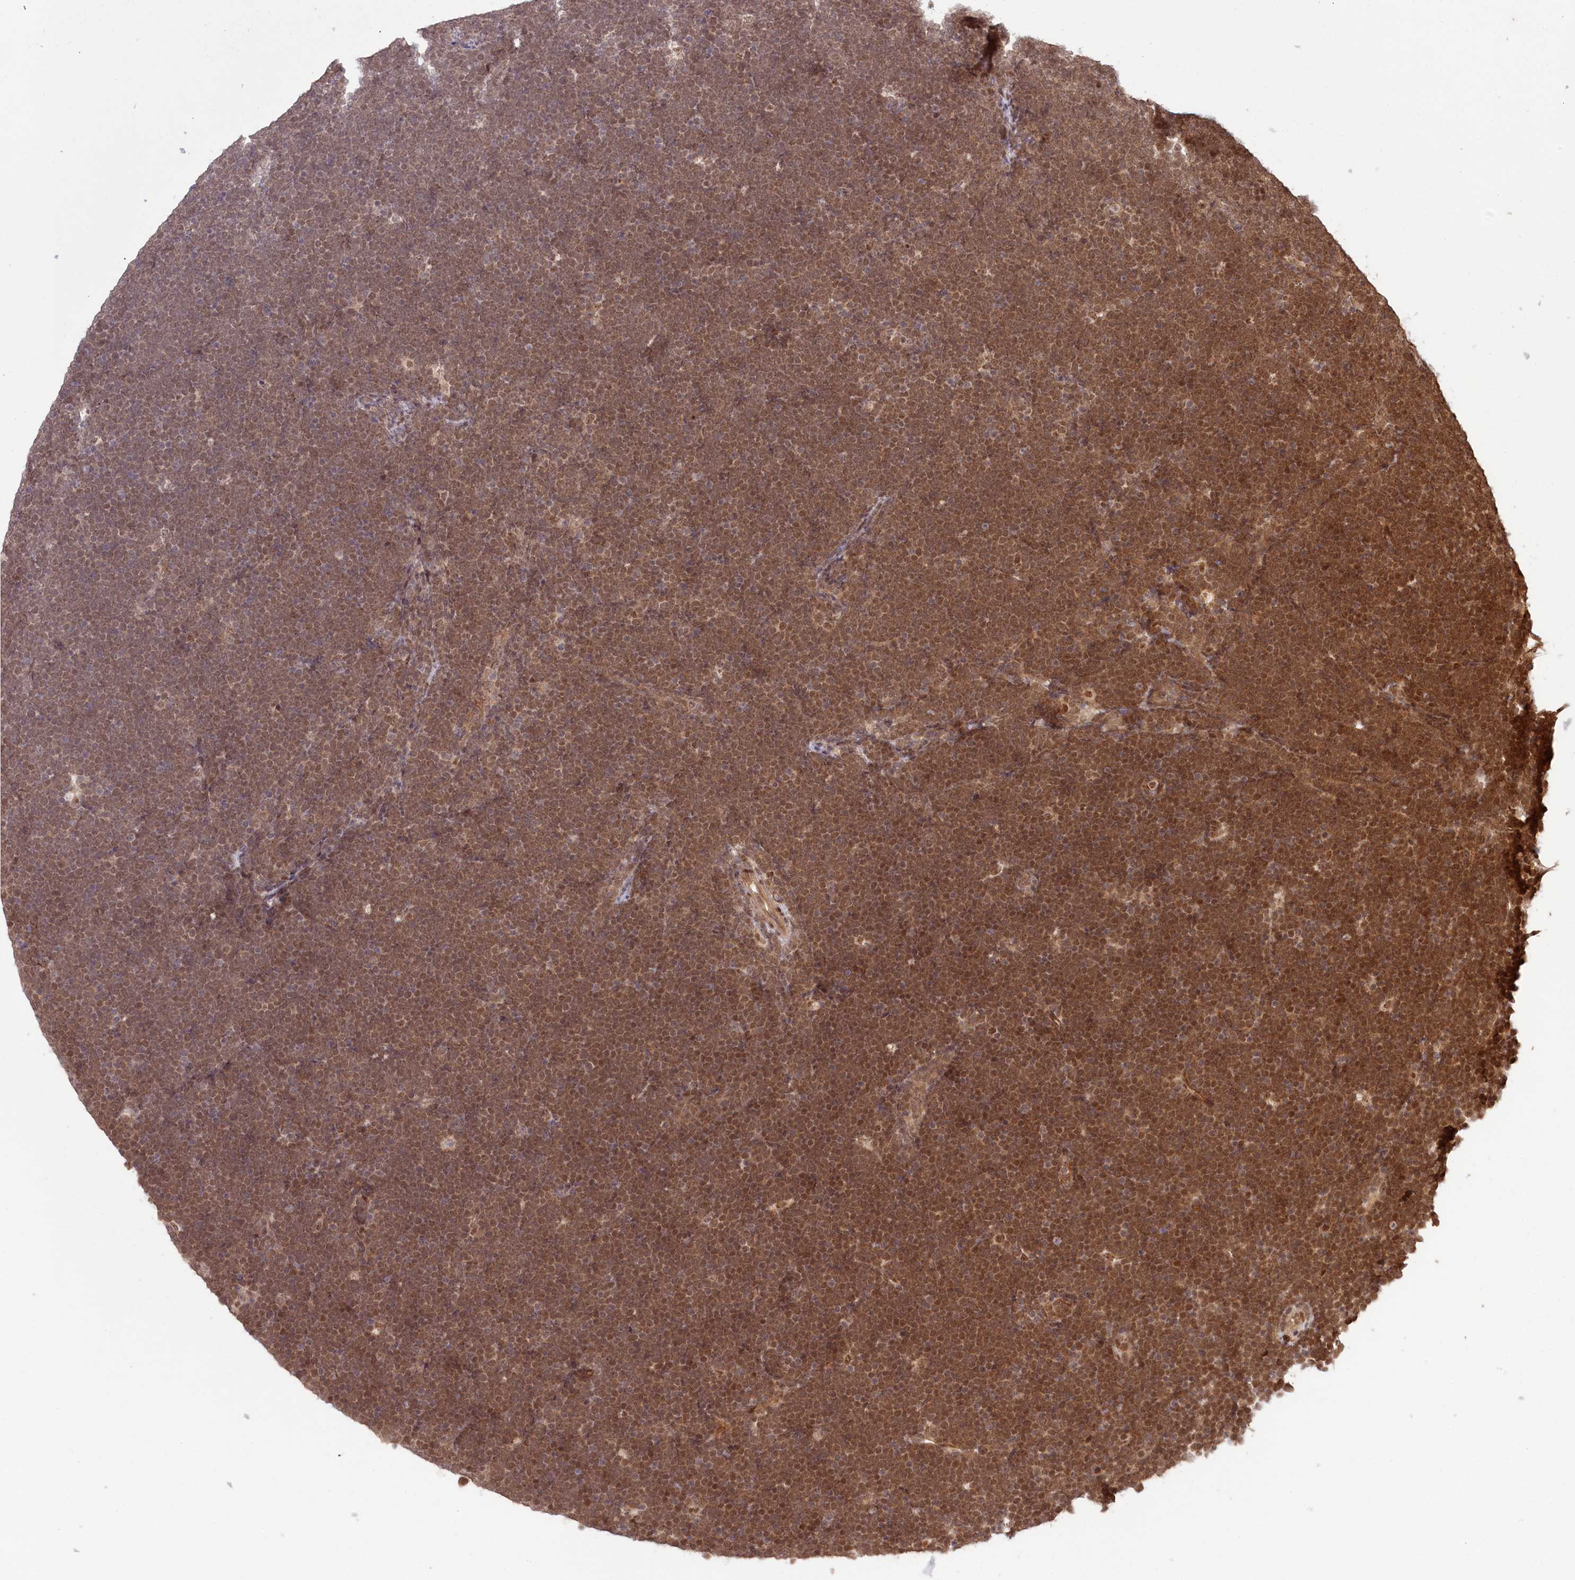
{"staining": {"intensity": "moderate", "quantity": ">75%", "location": "cytoplasmic/membranous,nuclear"}, "tissue": "lymphoma", "cell_type": "Tumor cells", "image_type": "cancer", "snomed": [{"axis": "morphology", "description": "Malignant lymphoma, non-Hodgkin's type, High grade"}, {"axis": "topography", "description": "Lymph node"}], "caption": "Tumor cells demonstrate medium levels of moderate cytoplasmic/membranous and nuclear staining in approximately >75% of cells in lymphoma.", "gene": "WAPL", "patient": {"sex": "male", "age": 13}}